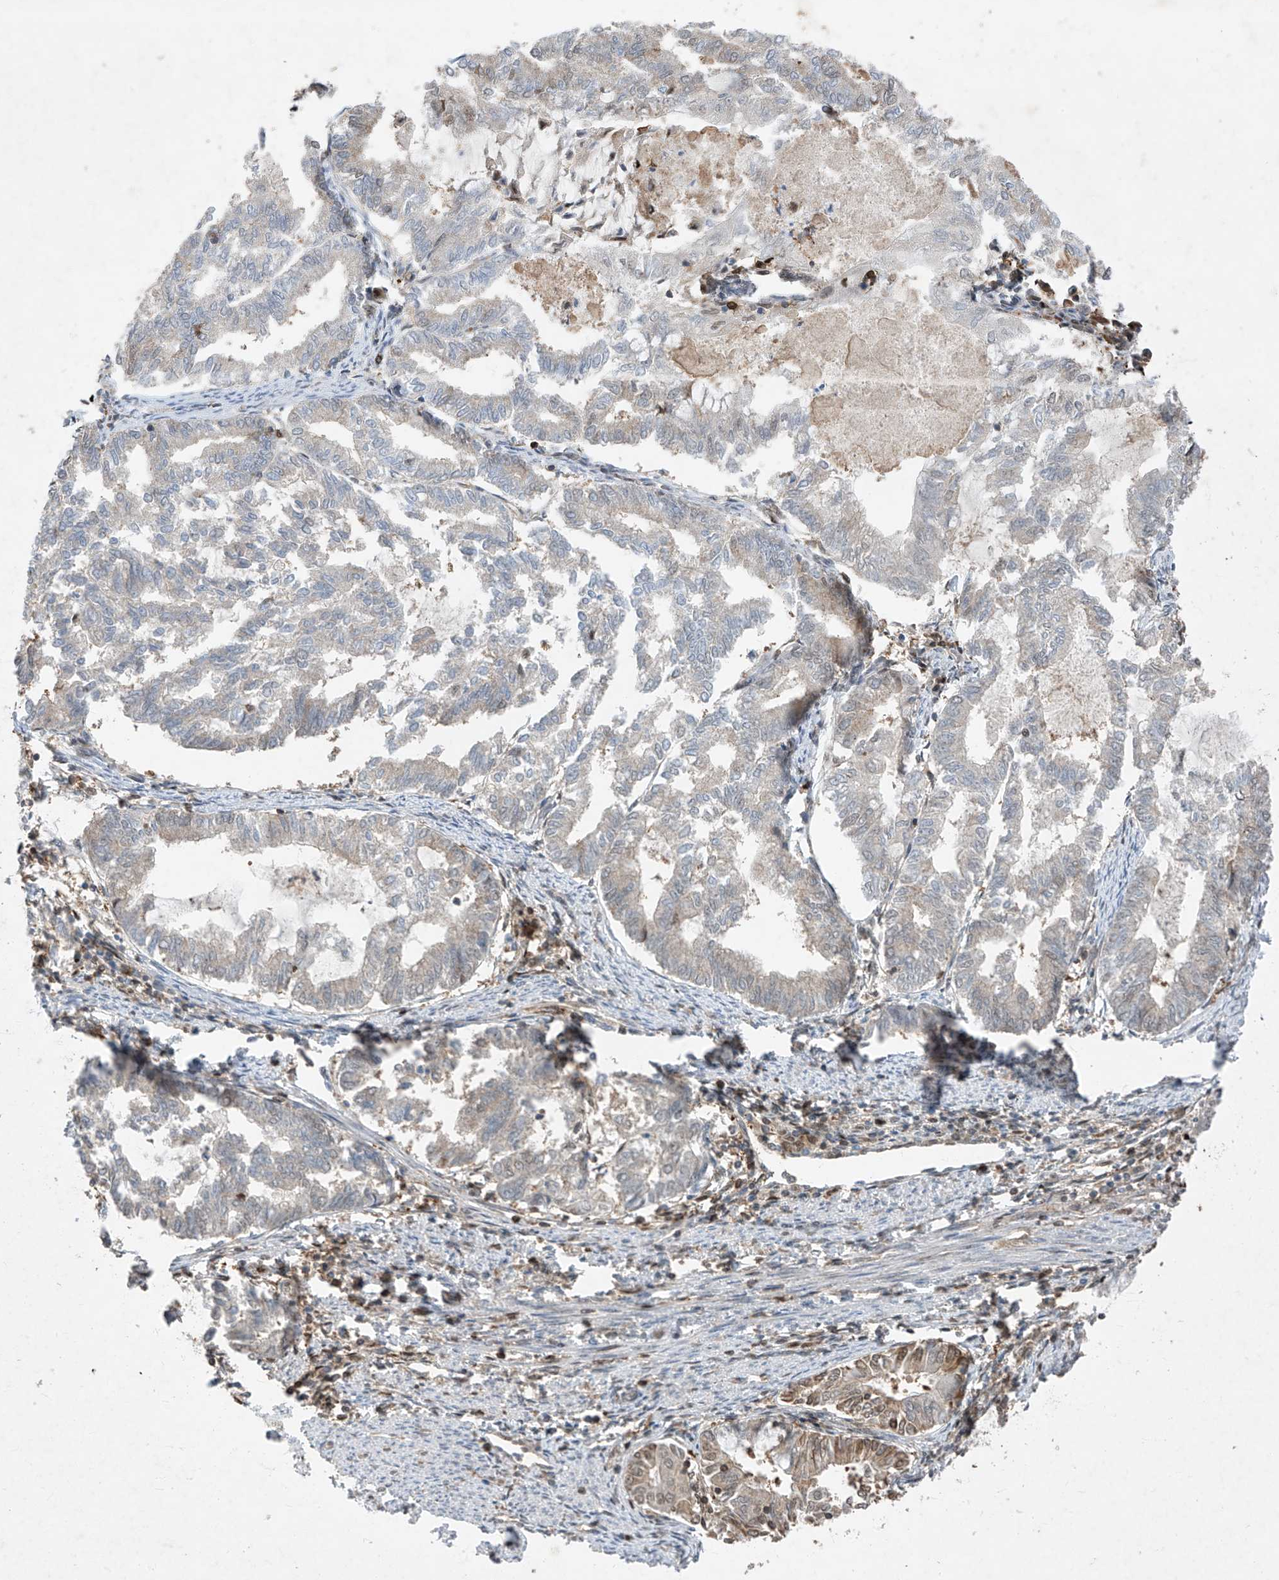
{"staining": {"intensity": "weak", "quantity": "<25%", "location": "cytoplasmic/membranous,nuclear"}, "tissue": "endometrial cancer", "cell_type": "Tumor cells", "image_type": "cancer", "snomed": [{"axis": "morphology", "description": "Adenocarcinoma, NOS"}, {"axis": "topography", "description": "Endometrium"}], "caption": "IHC photomicrograph of neoplastic tissue: human endometrial cancer stained with DAB (3,3'-diaminobenzidine) displays no significant protein positivity in tumor cells. (DAB (3,3'-diaminobenzidine) immunohistochemistry with hematoxylin counter stain).", "gene": "ZNF358", "patient": {"sex": "female", "age": 79}}